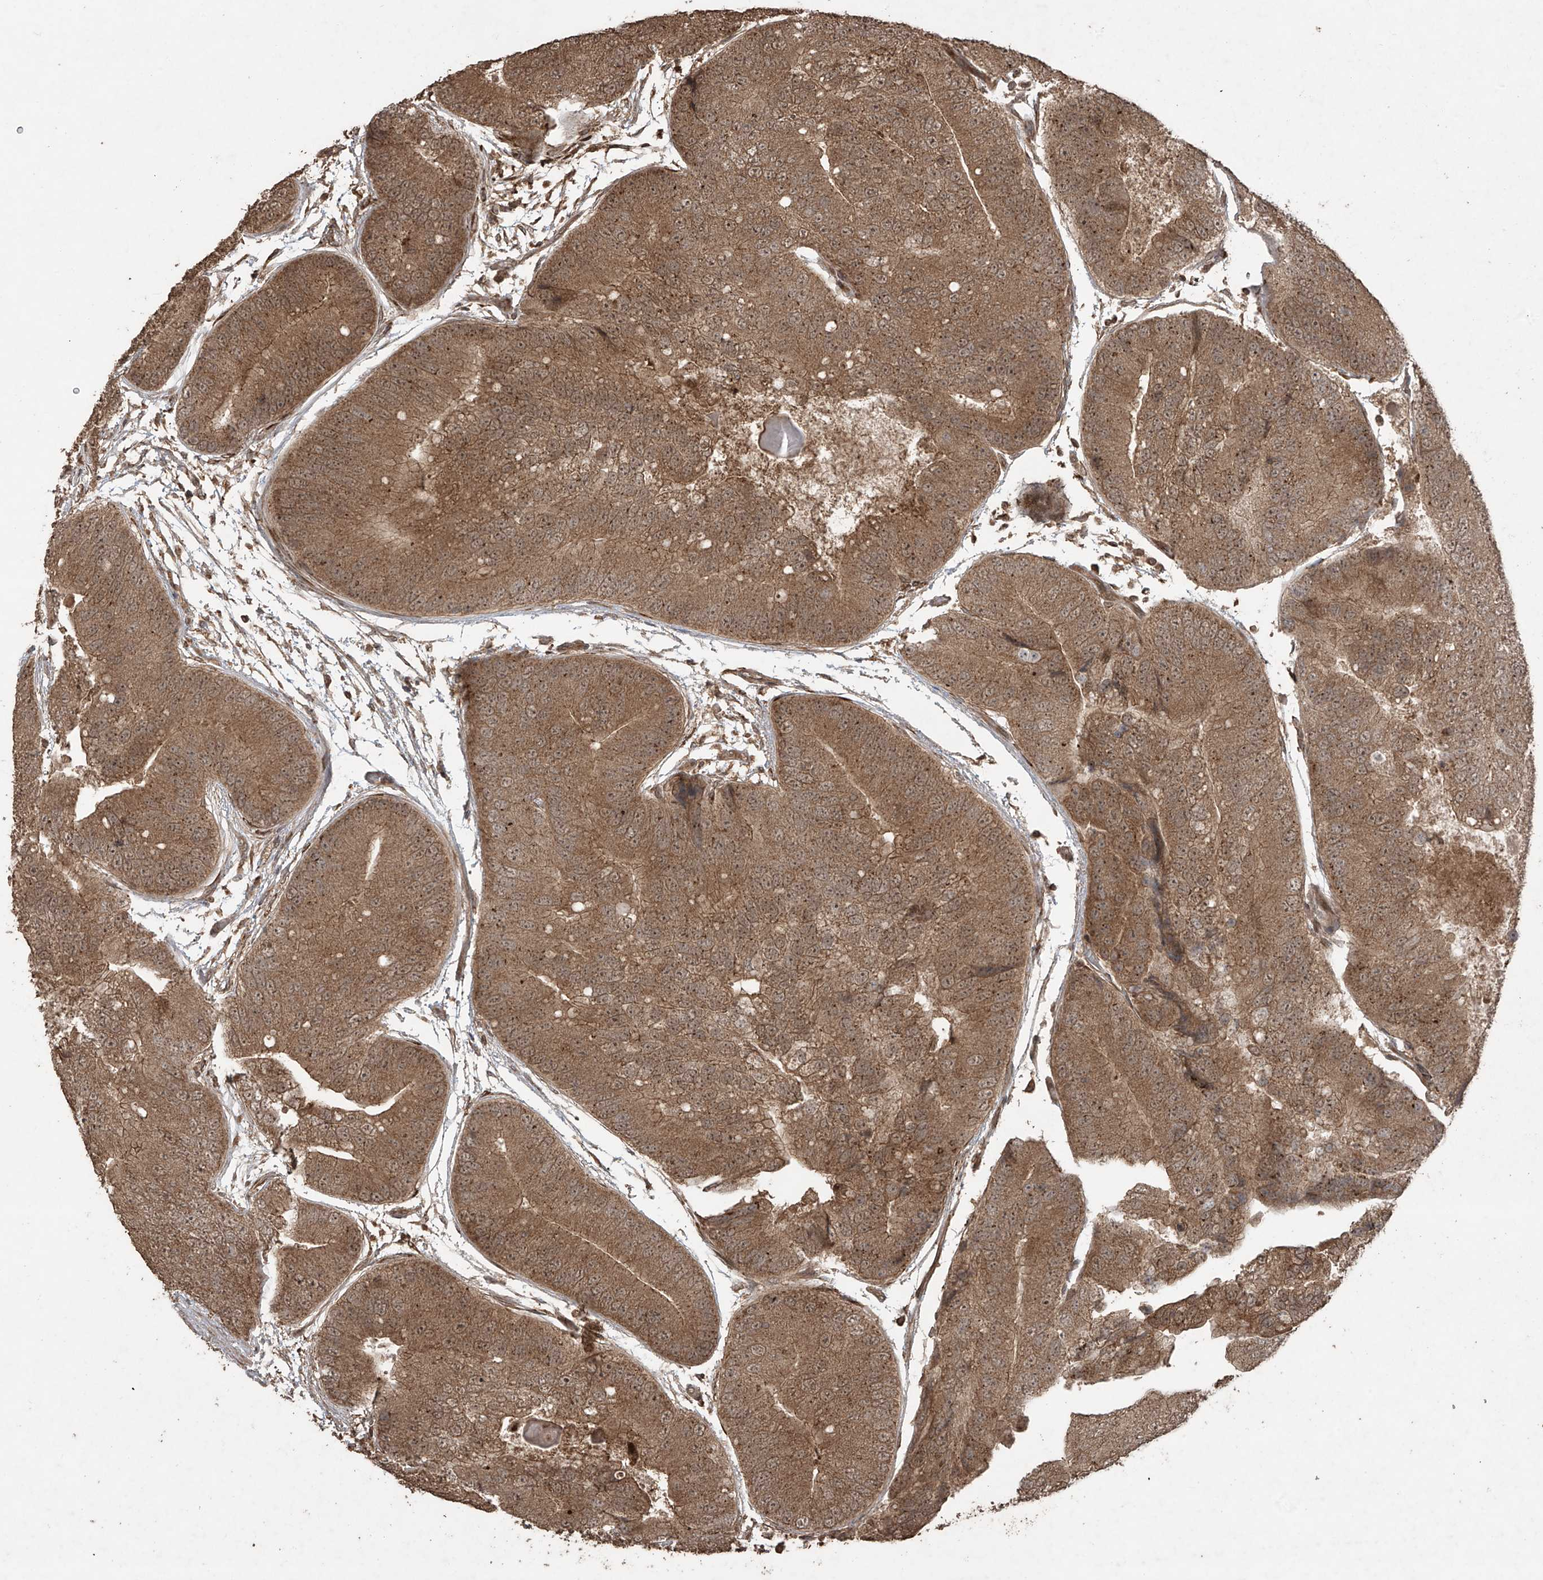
{"staining": {"intensity": "moderate", "quantity": ">75%", "location": "cytoplasmic/membranous"}, "tissue": "prostate cancer", "cell_type": "Tumor cells", "image_type": "cancer", "snomed": [{"axis": "morphology", "description": "Adenocarcinoma, High grade"}, {"axis": "topography", "description": "Prostate"}], "caption": "Human high-grade adenocarcinoma (prostate) stained for a protein (brown) reveals moderate cytoplasmic/membranous positive expression in about >75% of tumor cells.", "gene": "PGPEP1", "patient": {"sex": "male", "age": 70}}